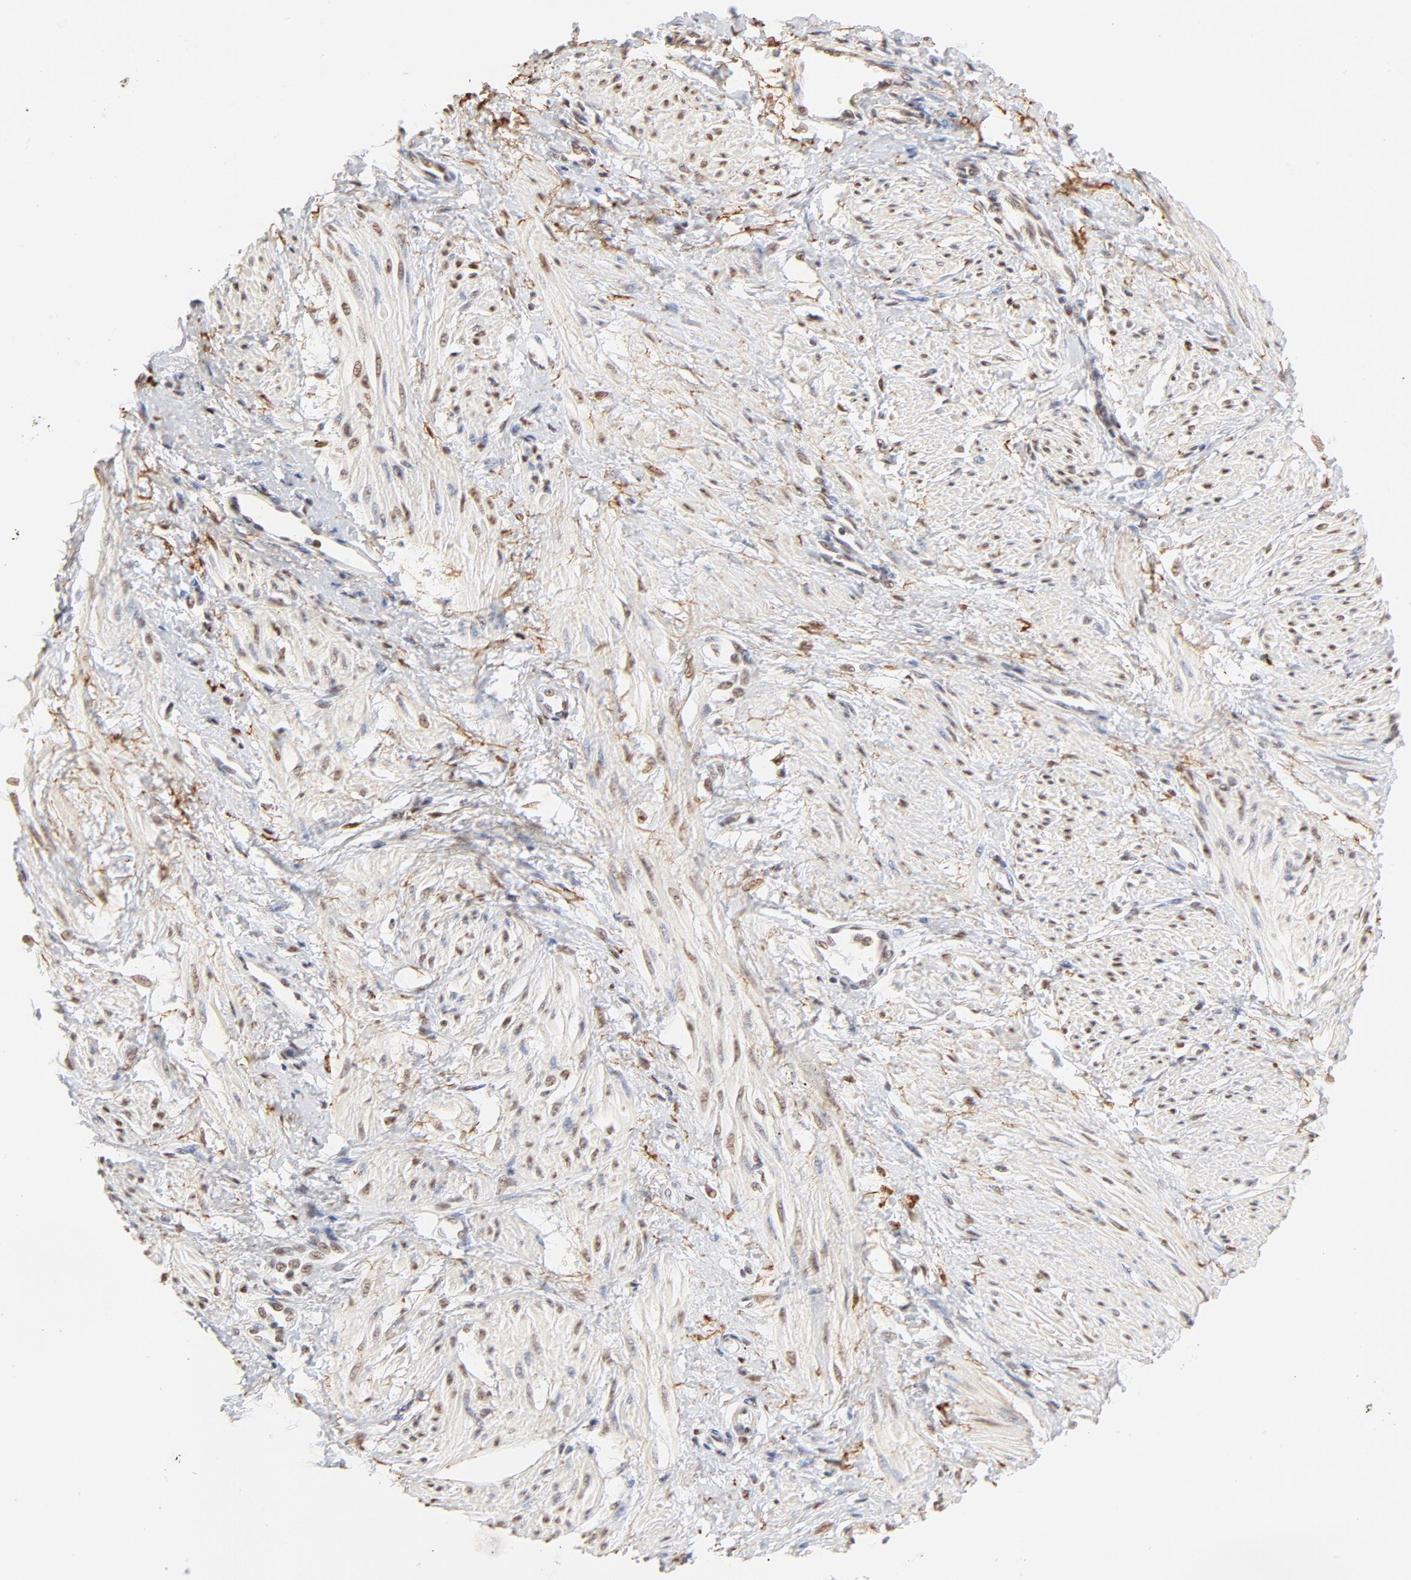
{"staining": {"intensity": "strong", "quantity": ">75%", "location": "nuclear"}, "tissue": "smooth muscle", "cell_type": "Smooth muscle cells", "image_type": "normal", "snomed": [{"axis": "morphology", "description": "Normal tissue, NOS"}, {"axis": "topography", "description": "Smooth muscle"}, {"axis": "topography", "description": "Uterus"}], "caption": "Human smooth muscle stained with a protein marker displays strong staining in smooth muscle cells.", "gene": "PBX1", "patient": {"sex": "female", "age": 39}}